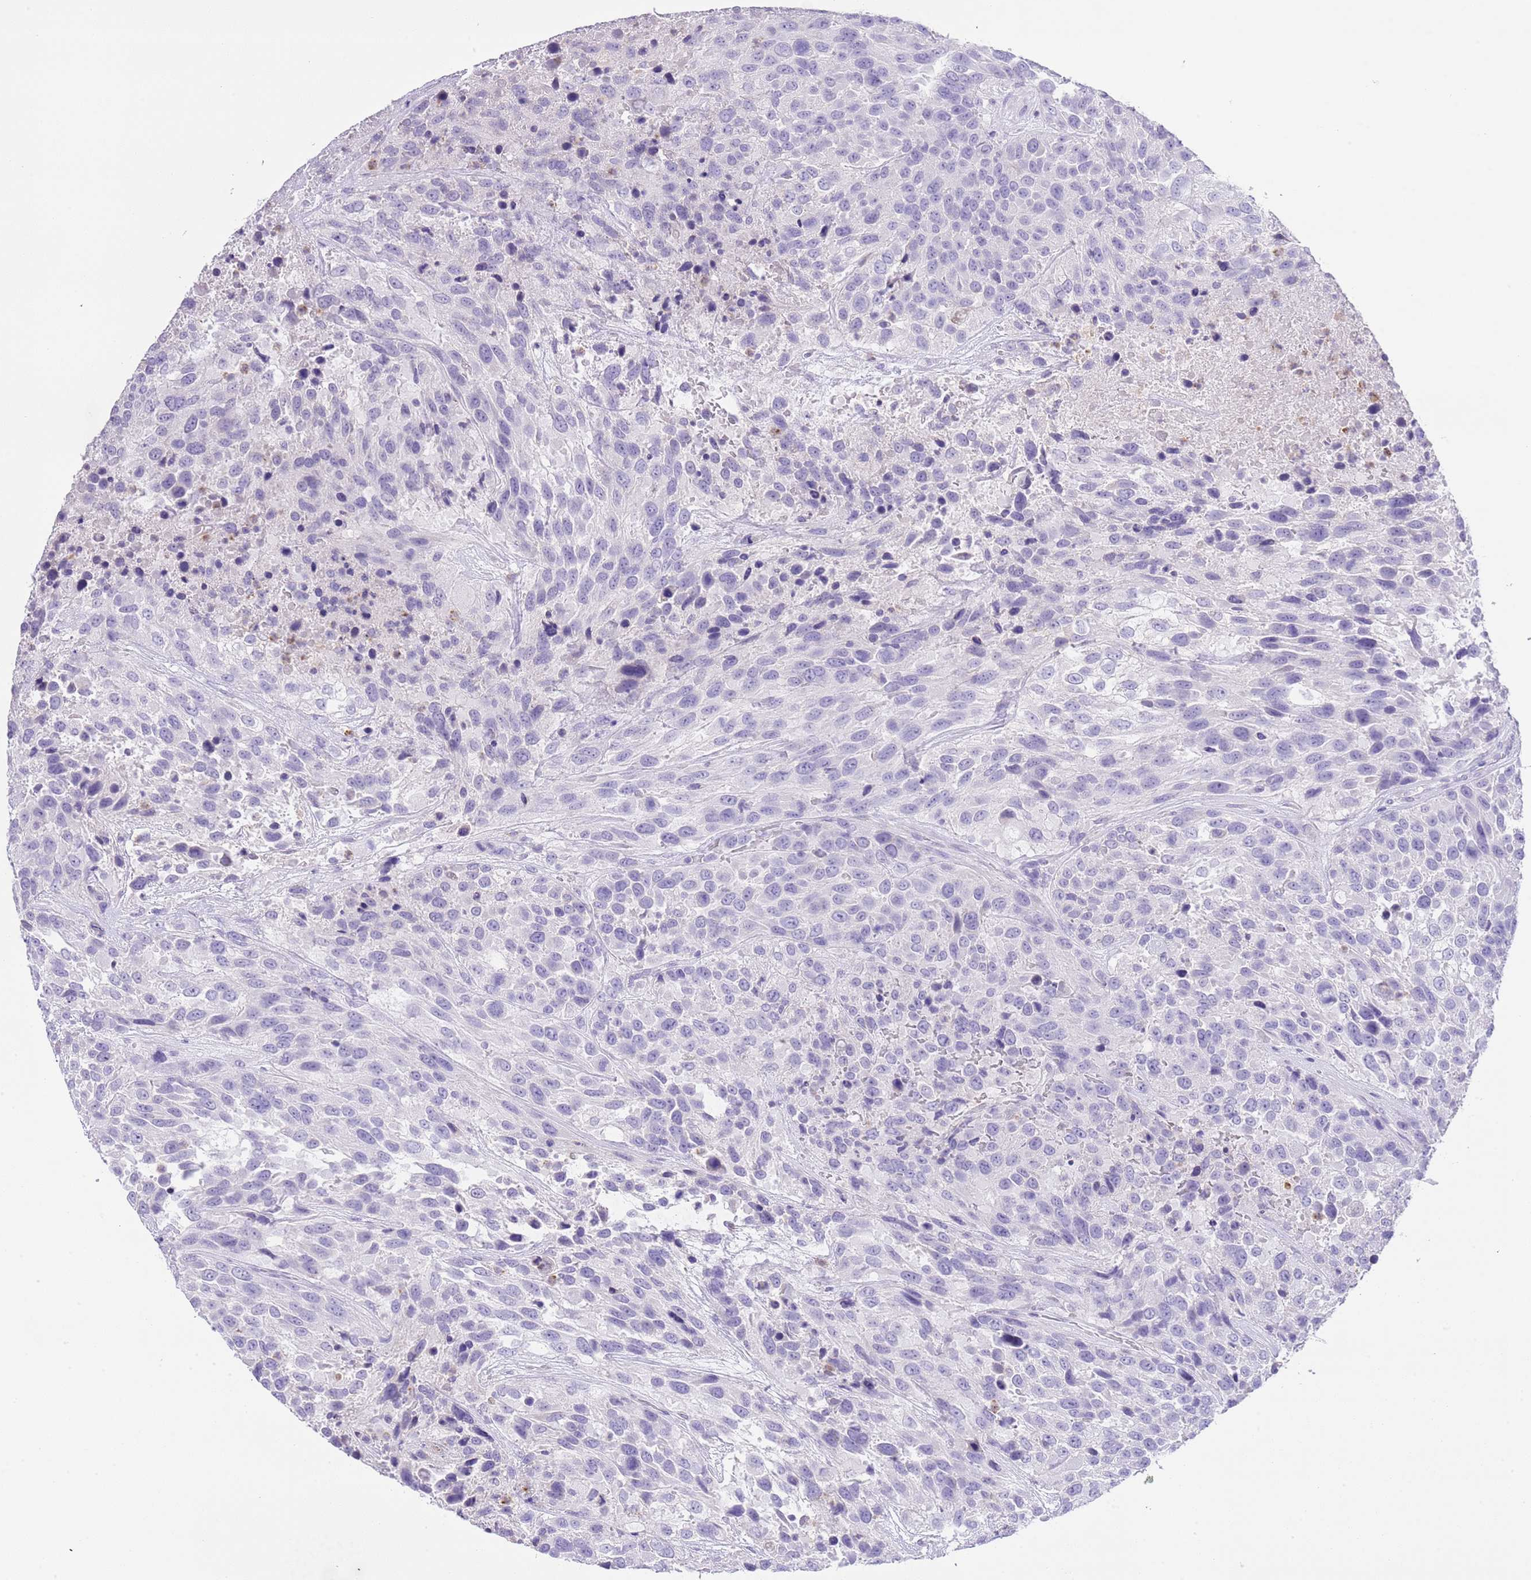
{"staining": {"intensity": "negative", "quantity": "none", "location": "none"}, "tissue": "urothelial cancer", "cell_type": "Tumor cells", "image_type": "cancer", "snomed": [{"axis": "morphology", "description": "Urothelial carcinoma, High grade"}, {"axis": "topography", "description": "Urinary bladder"}], "caption": "Protein analysis of high-grade urothelial carcinoma exhibits no significant positivity in tumor cells.", "gene": "OR2Z1", "patient": {"sex": "female", "age": 70}}